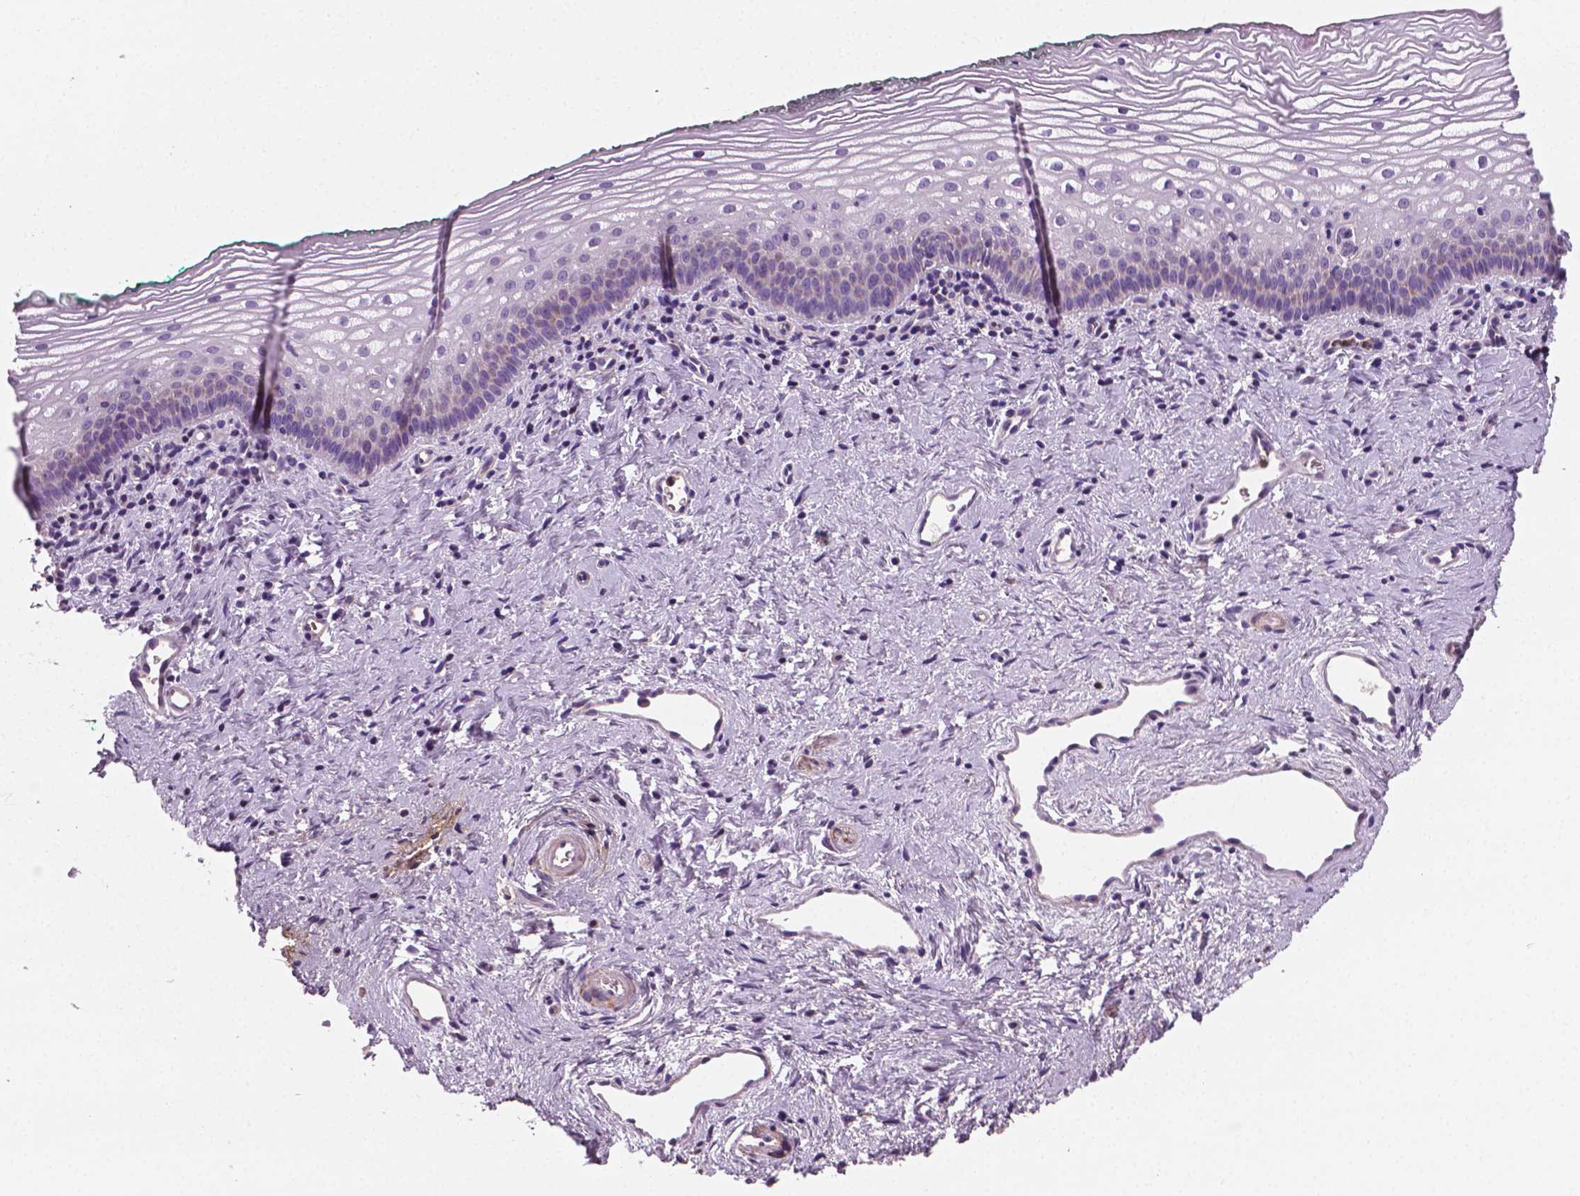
{"staining": {"intensity": "negative", "quantity": "none", "location": "none"}, "tissue": "vagina", "cell_type": "Squamous epithelial cells", "image_type": "normal", "snomed": [{"axis": "morphology", "description": "Normal tissue, NOS"}, {"axis": "topography", "description": "Vagina"}], "caption": "Immunohistochemical staining of normal human vagina displays no significant staining in squamous epithelial cells.", "gene": "PTX3", "patient": {"sex": "female", "age": 44}}